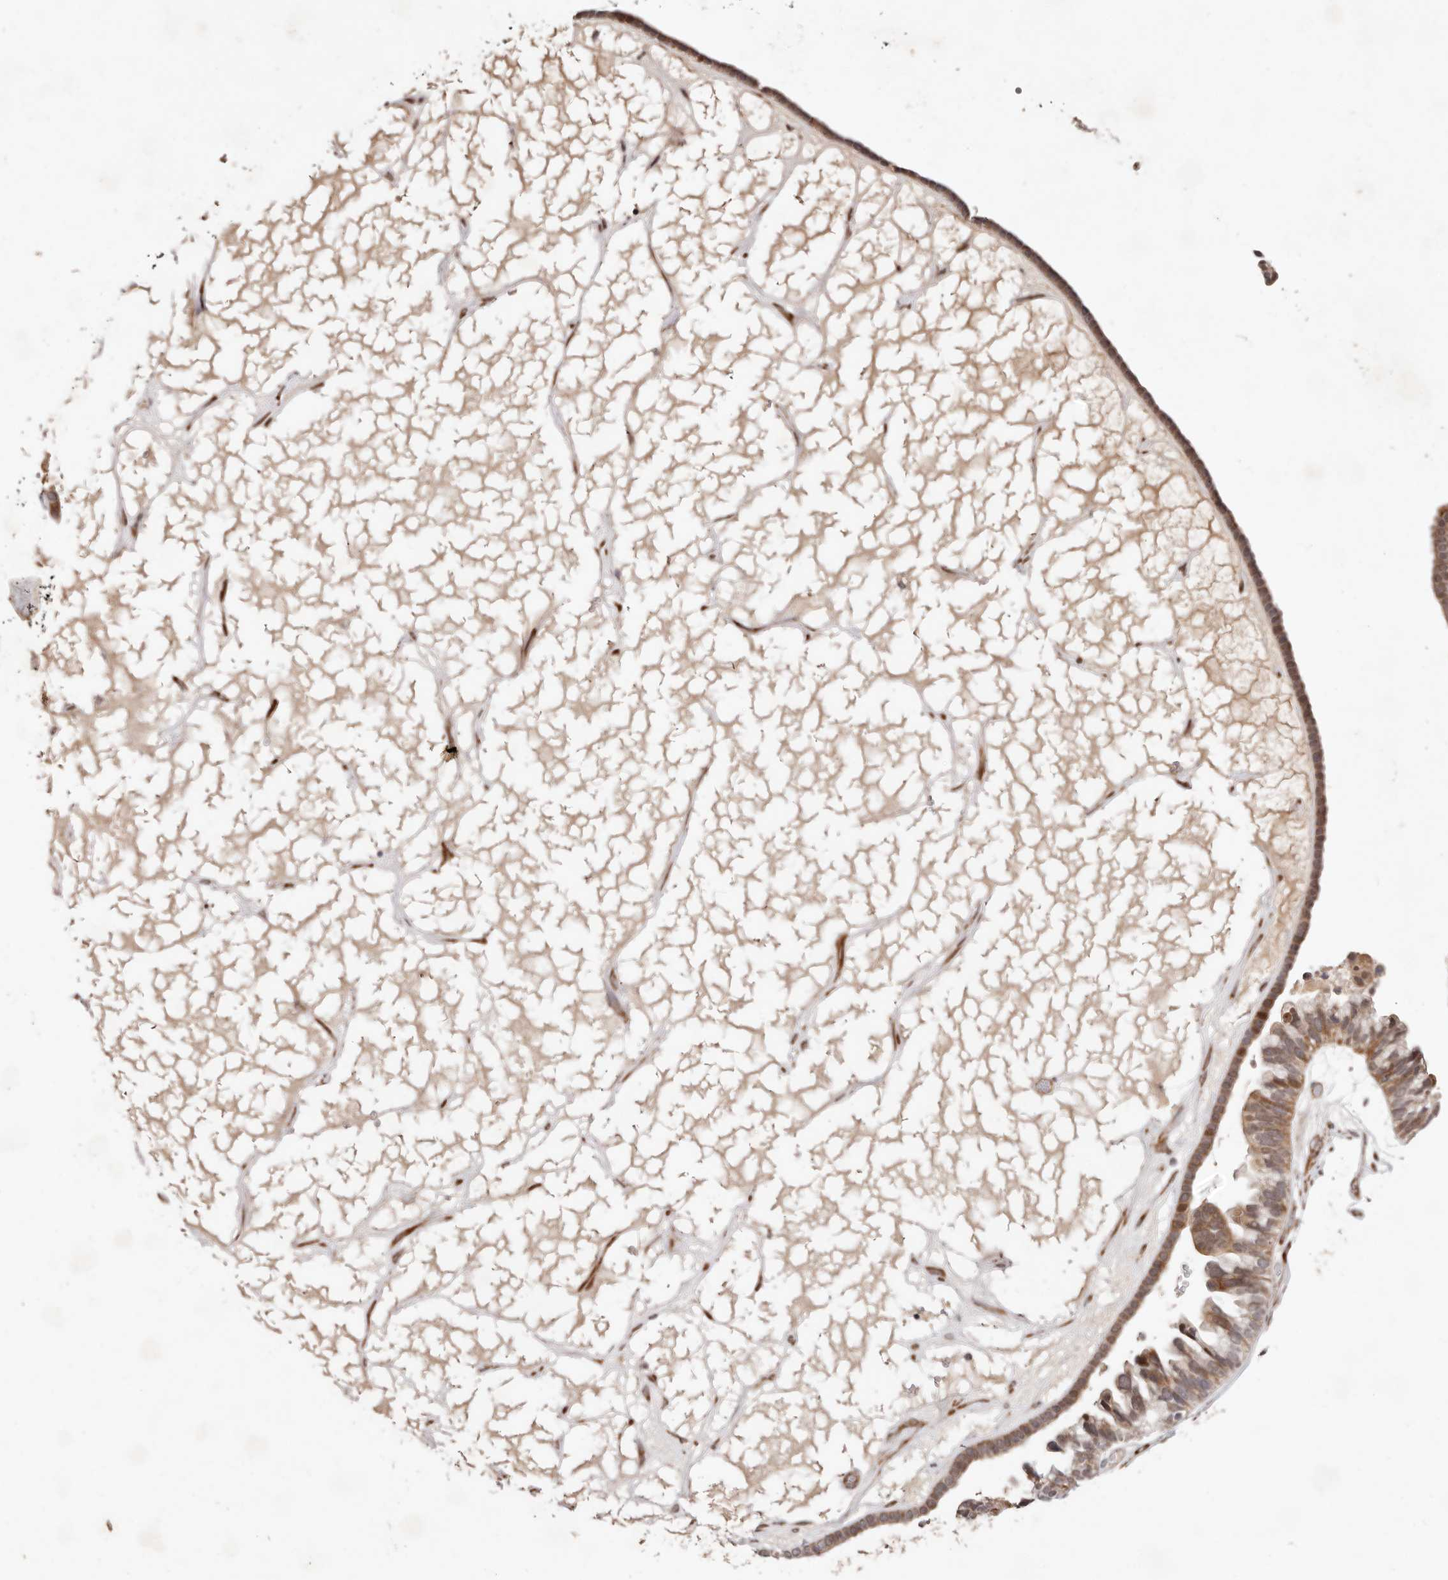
{"staining": {"intensity": "moderate", "quantity": ">75%", "location": "cytoplasmic/membranous"}, "tissue": "ovarian cancer", "cell_type": "Tumor cells", "image_type": "cancer", "snomed": [{"axis": "morphology", "description": "Cystadenocarcinoma, serous, NOS"}, {"axis": "topography", "description": "Ovary"}], "caption": "Moderate cytoplasmic/membranous protein expression is seen in approximately >75% of tumor cells in ovarian cancer.", "gene": "BCL2L15", "patient": {"sex": "female", "age": 56}}